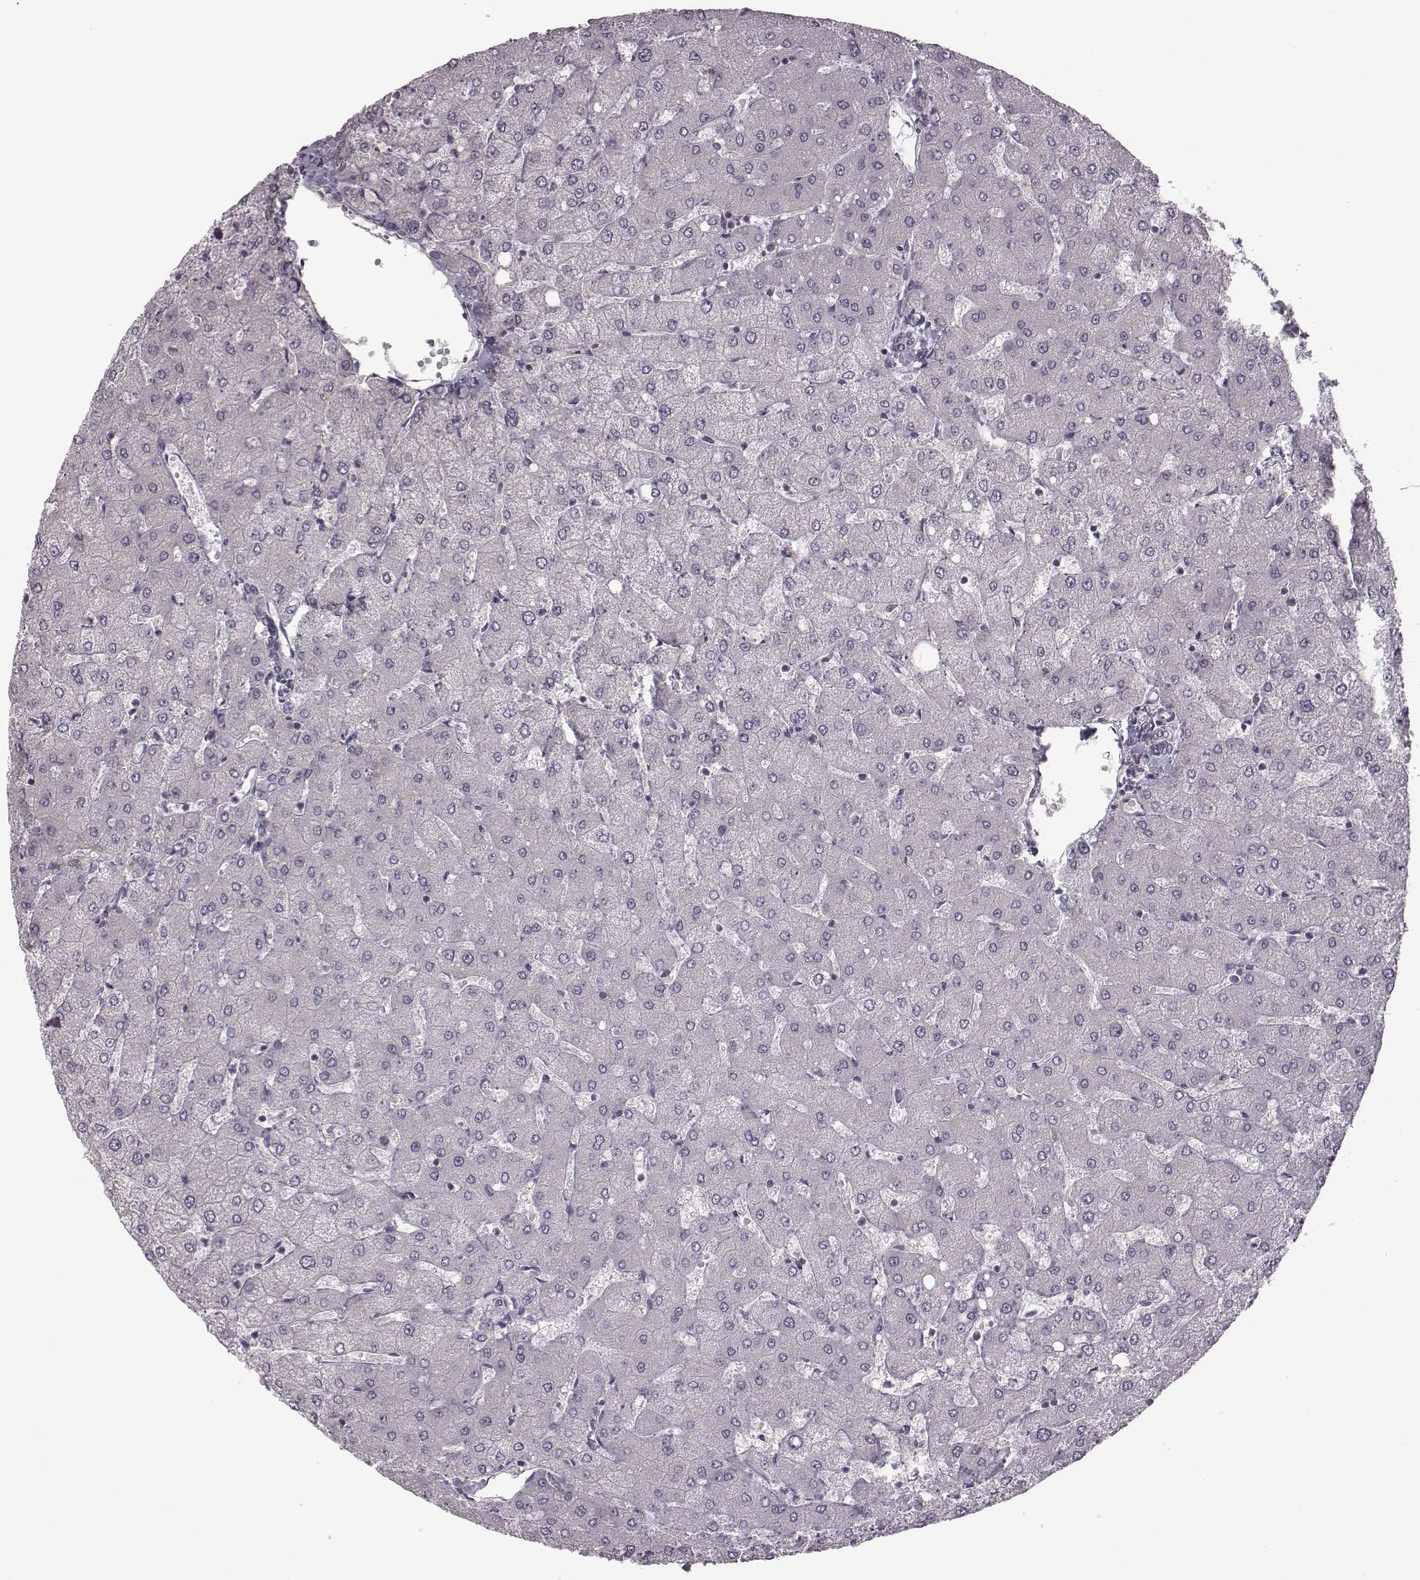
{"staining": {"intensity": "negative", "quantity": "none", "location": "none"}, "tissue": "liver", "cell_type": "Cholangiocytes", "image_type": "normal", "snomed": [{"axis": "morphology", "description": "Normal tissue, NOS"}, {"axis": "topography", "description": "Liver"}], "caption": "A high-resolution micrograph shows immunohistochemistry (IHC) staining of benign liver, which exhibits no significant expression in cholangiocytes.", "gene": "BICDL1", "patient": {"sex": "female", "age": 54}}